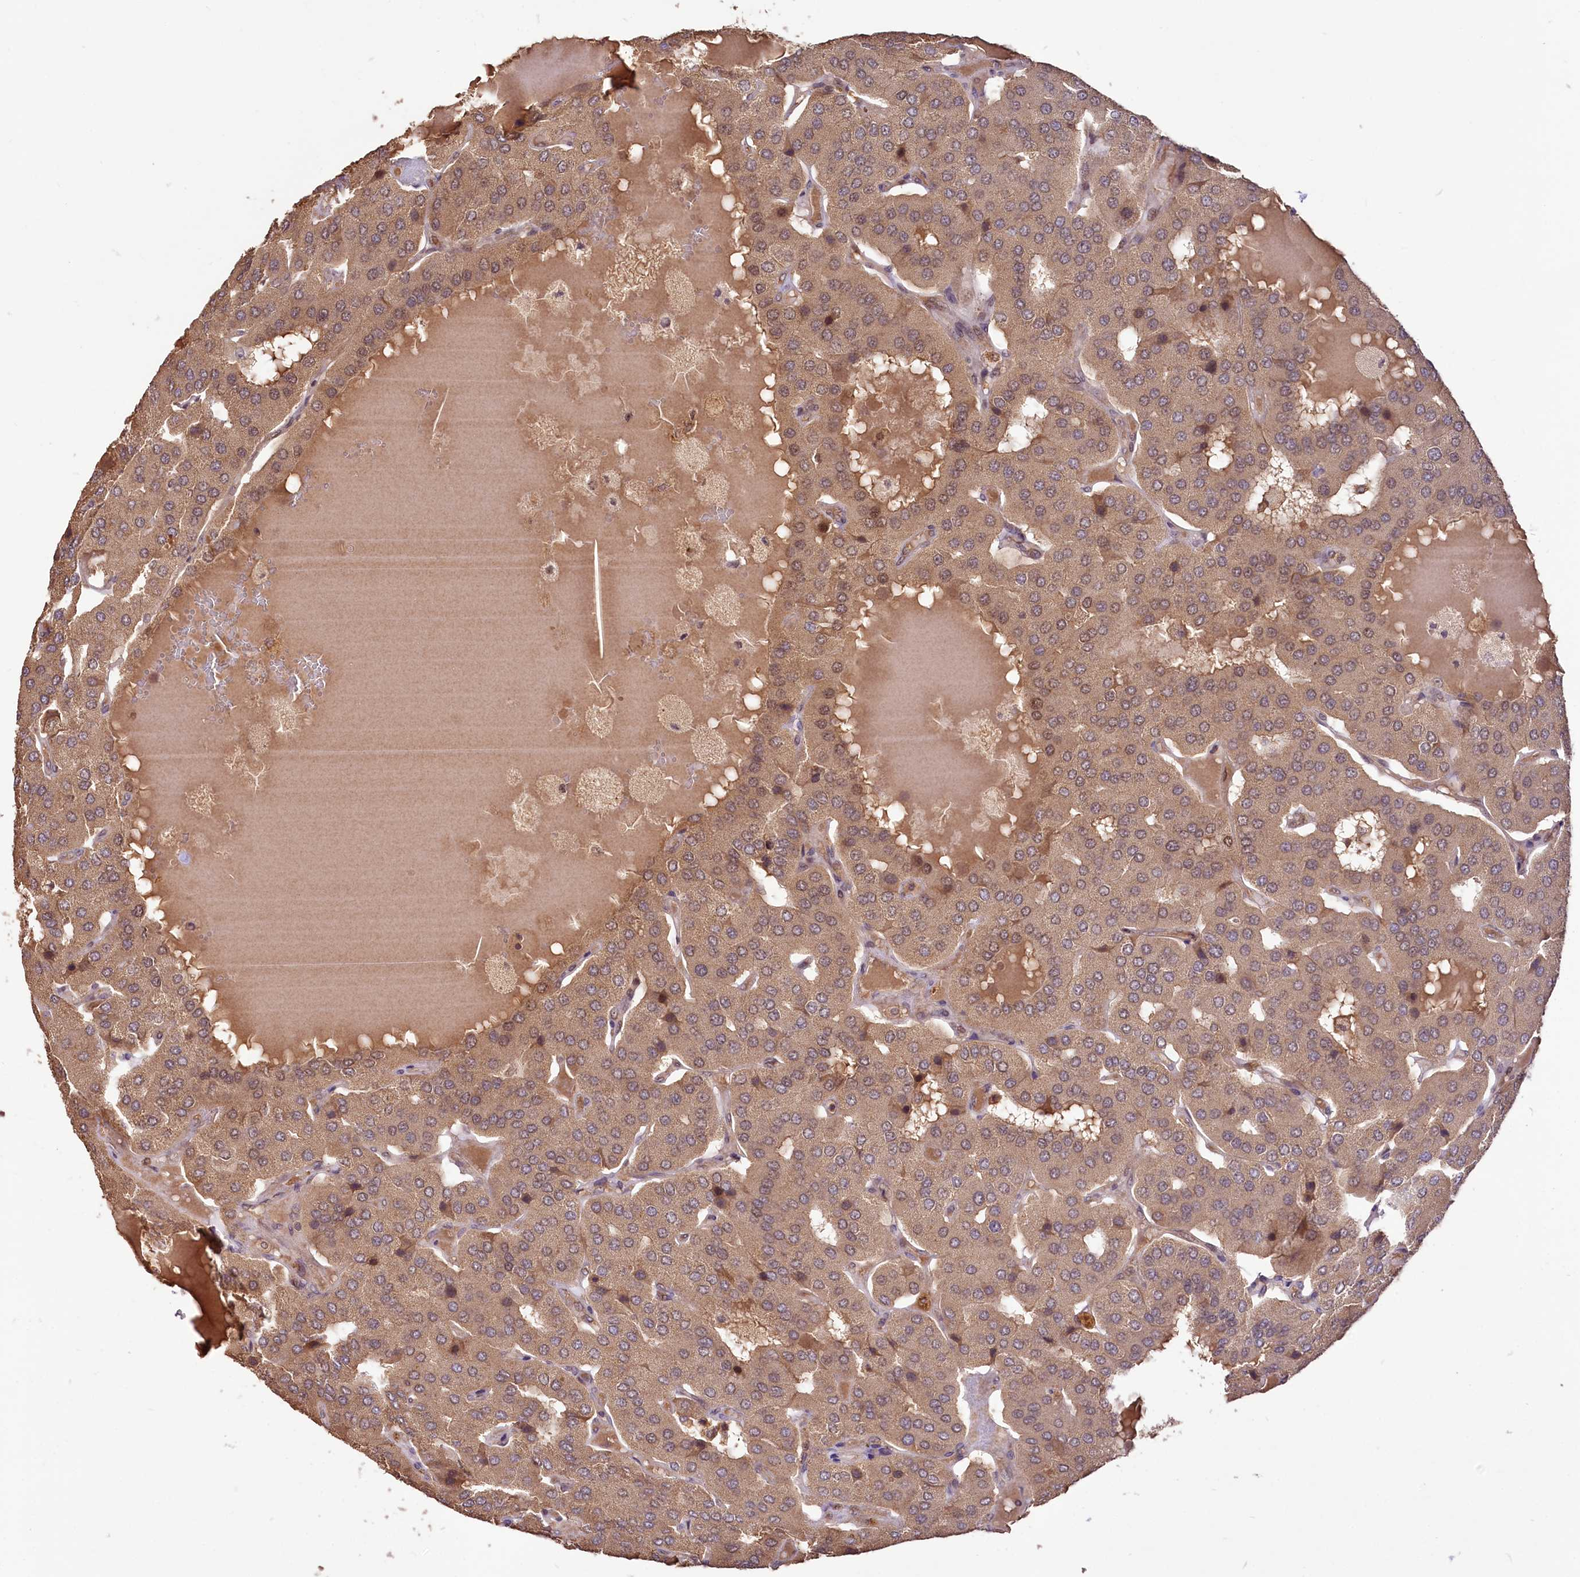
{"staining": {"intensity": "moderate", "quantity": ">75%", "location": "cytoplasmic/membranous,nuclear"}, "tissue": "parathyroid gland", "cell_type": "Glandular cells", "image_type": "normal", "snomed": [{"axis": "morphology", "description": "Normal tissue, NOS"}, {"axis": "morphology", "description": "Adenoma, NOS"}, {"axis": "topography", "description": "Parathyroid gland"}], "caption": "Moderate cytoplasmic/membranous,nuclear protein staining is identified in approximately >75% of glandular cells in parathyroid gland.", "gene": "RRP8", "patient": {"sex": "female", "age": 86}}